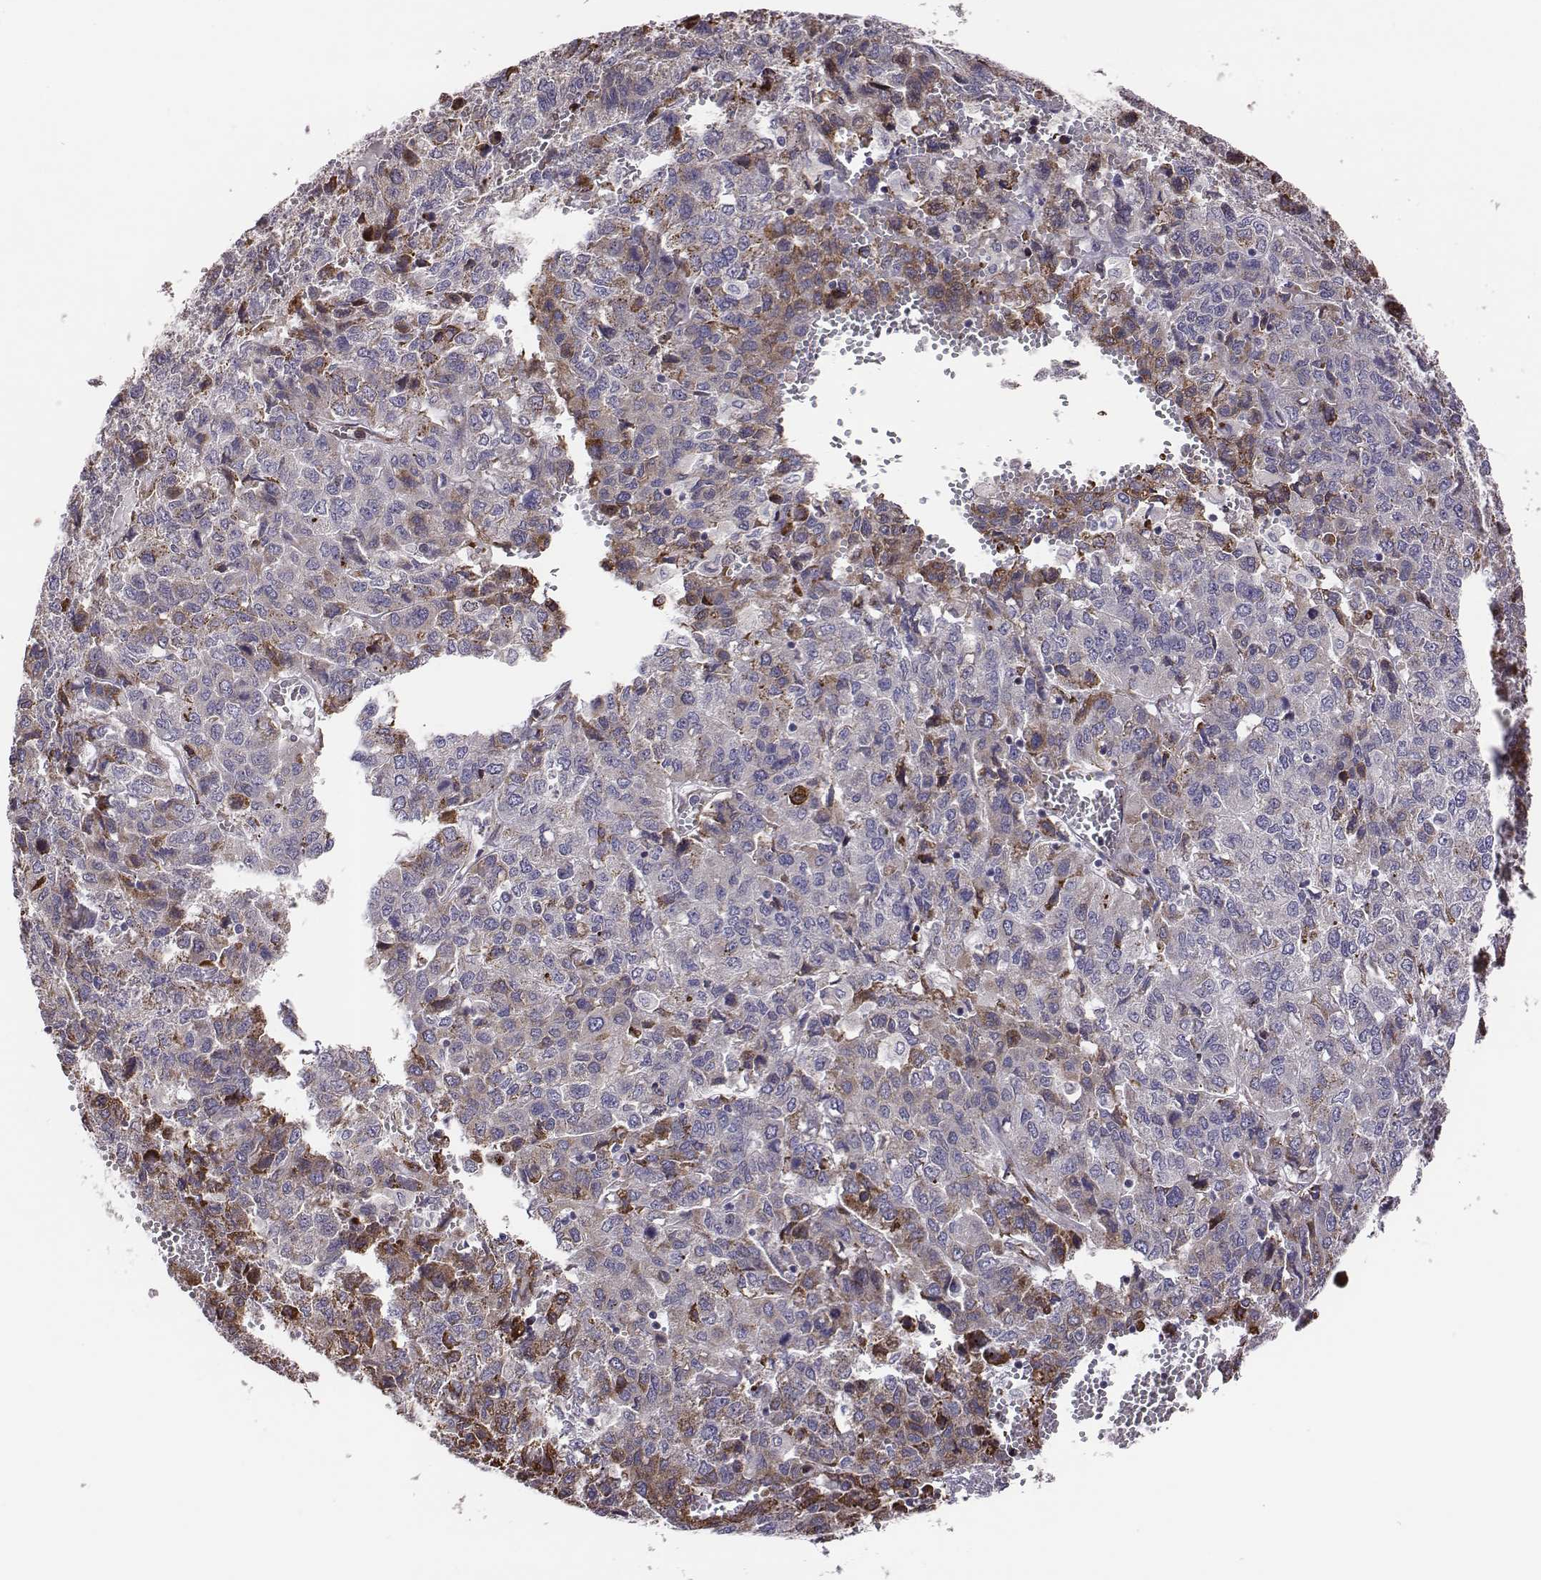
{"staining": {"intensity": "moderate", "quantity": "<25%", "location": "cytoplasmic/membranous"}, "tissue": "liver cancer", "cell_type": "Tumor cells", "image_type": "cancer", "snomed": [{"axis": "morphology", "description": "Carcinoma, Hepatocellular, NOS"}, {"axis": "topography", "description": "Liver"}], "caption": "IHC (DAB) staining of human liver cancer demonstrates moderate cytoplasmic/membranous protein positivity in approximately <25% of tumor cells.", "gene": "SELENOI", "patient": {"sex": "male", "age": 69}}